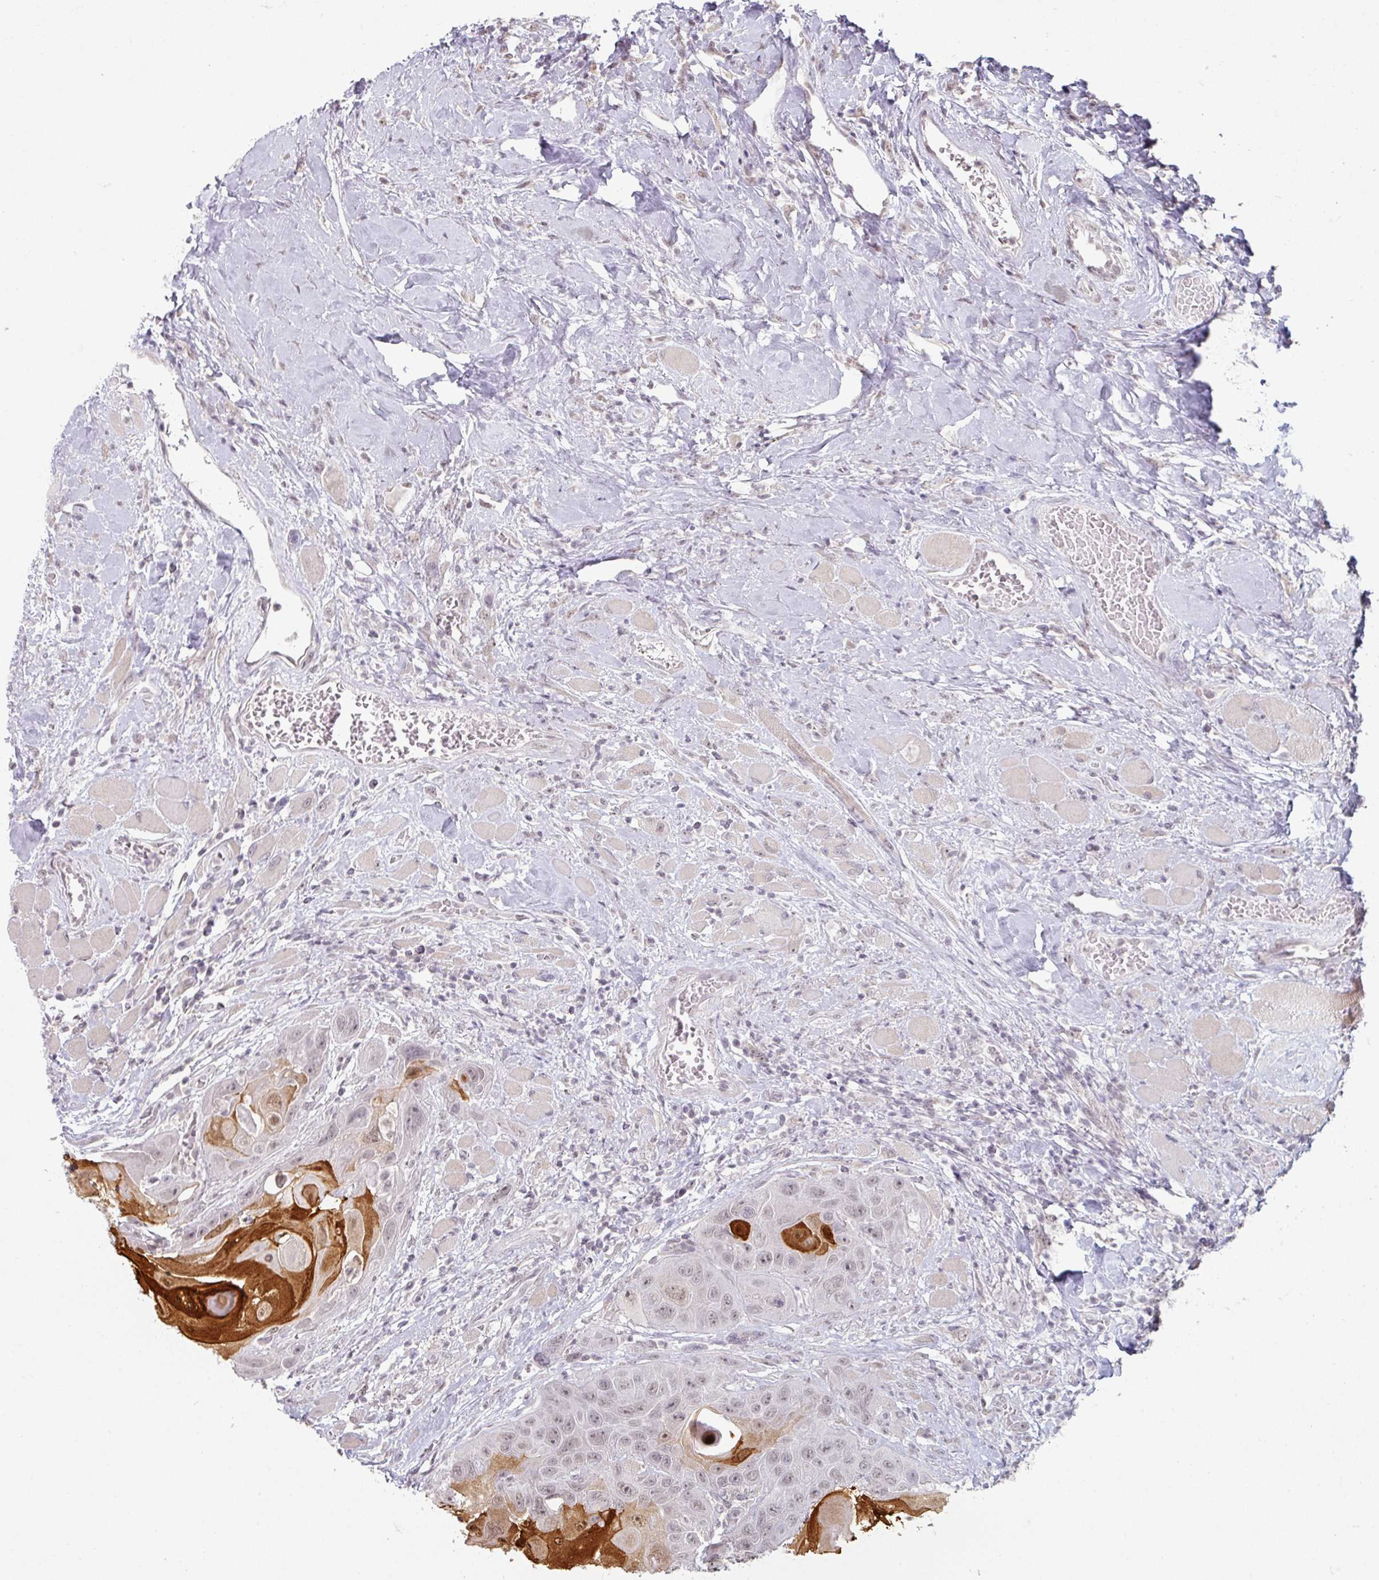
{"staining": {"intensity": "strong", "quantity": "<25%", "location": "cytoplasmic/membranous,nuclear"}, "tissue": "head and neck cancer", "cell_type": "Tumor cells", "image_type": "cancer", "snomed": [{"axis": "morphology", "description": "Squamous cell carcinoma, NOS"}, {"axis": "topography", "description": "Head-Neck"}], "caption": "Head and neck cancer was stained to show a protein in brown. There is medium levels of strong cytoplasmic/membranous and nuclear positivity in approximately <25% of tumor cells.", "gene": "SPRR1A", "patient": {"sex": "female", "age": 59}}